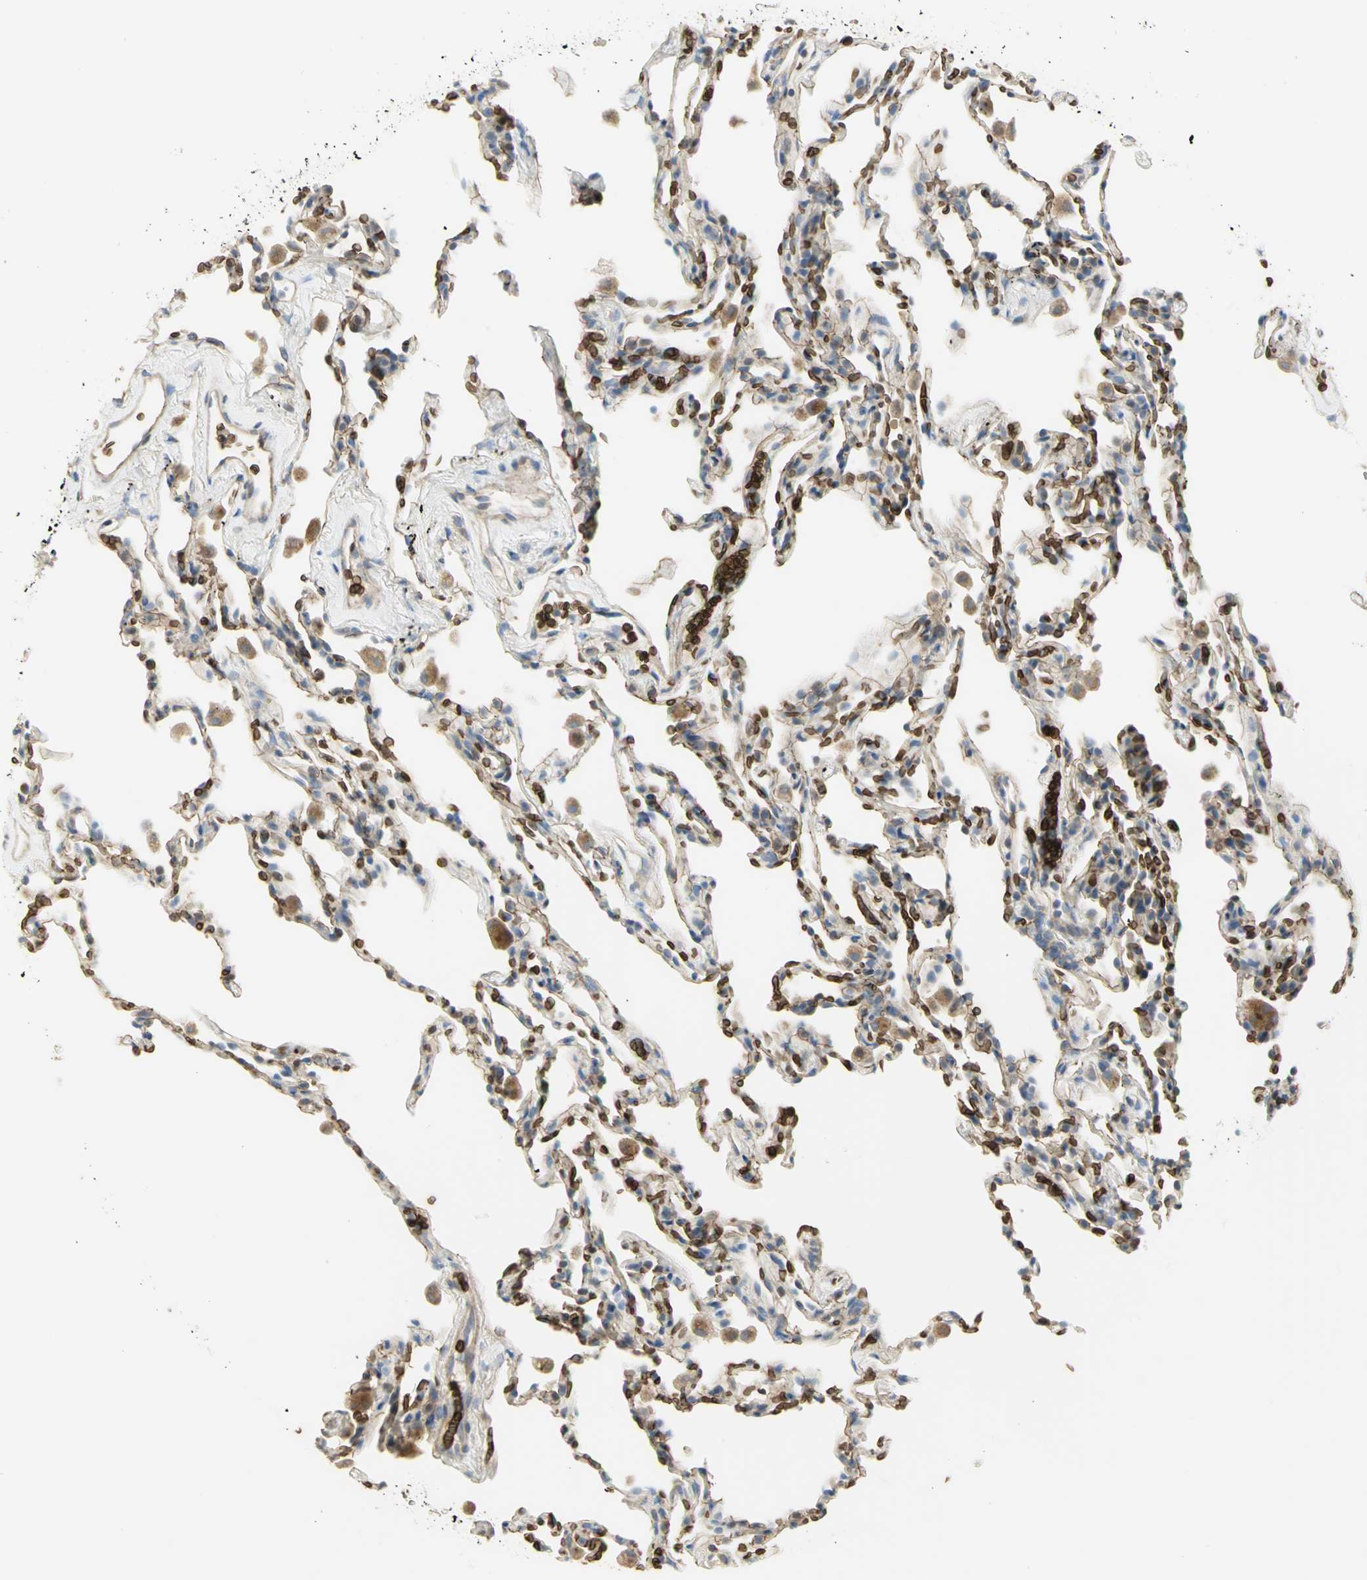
{"staining": {"intensity": "negative", "quantity": "none", "location": "none"}, "tissue": "lung", "cell_type": "Alveolar cells", "image_type": "normal", "snomed": [{"axis": "morphology", "description": "Normal tissue, NOS"}, {"axis": "morphology", "description": "Soft tissue tumor metastatic"}, {"axis": "topography", "description": "Lung"}], "caption": "DAB immunohistochemical staining of benign lung exhibits no significant positivity in alveolar cells.", "gene": "ANK1", "patient": {"sex": "male", "age": 59}}